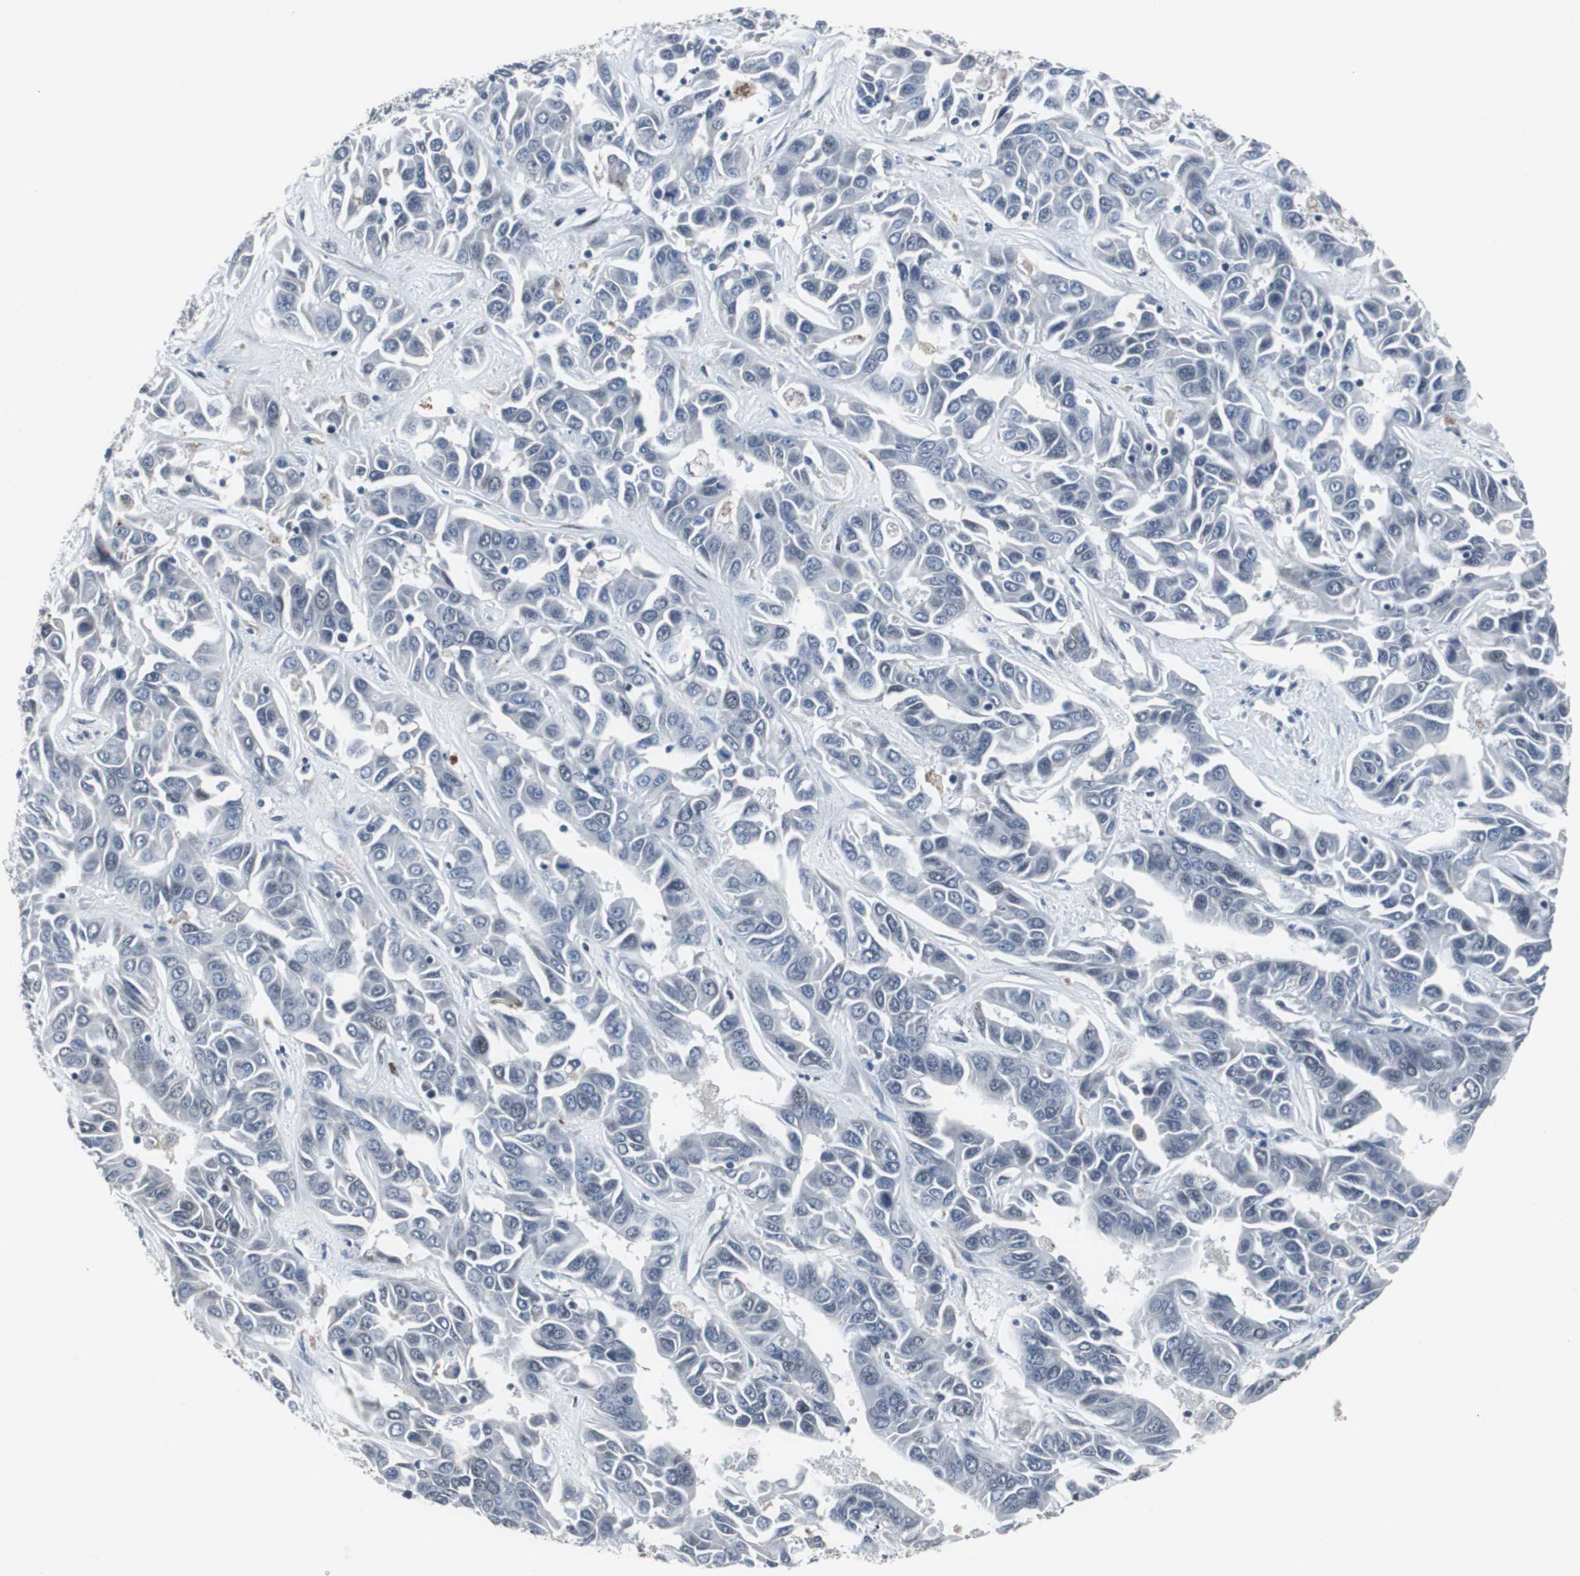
{"staining": {"intensity": "negative", "quantity": "none", "location": "none"}, "tissue": "liver cancer", "cell_type": "Tumor cells", "image_type": "cancer", "snomed": [{"axis": "morphology", "description": "Cholangiocarcinoma"}, {"axis": "topography", "description": "Liver"}], "caption": "This photomicrograph is of liver cholangiocarcinoma stained with immunohistochemistry (IHC) to label a protein in brown with the nuclei are counter-stained blue. There is no staining in tumor cells.", "gene": "FOXP4", "patient": {"sex": "female", "age": 52}}